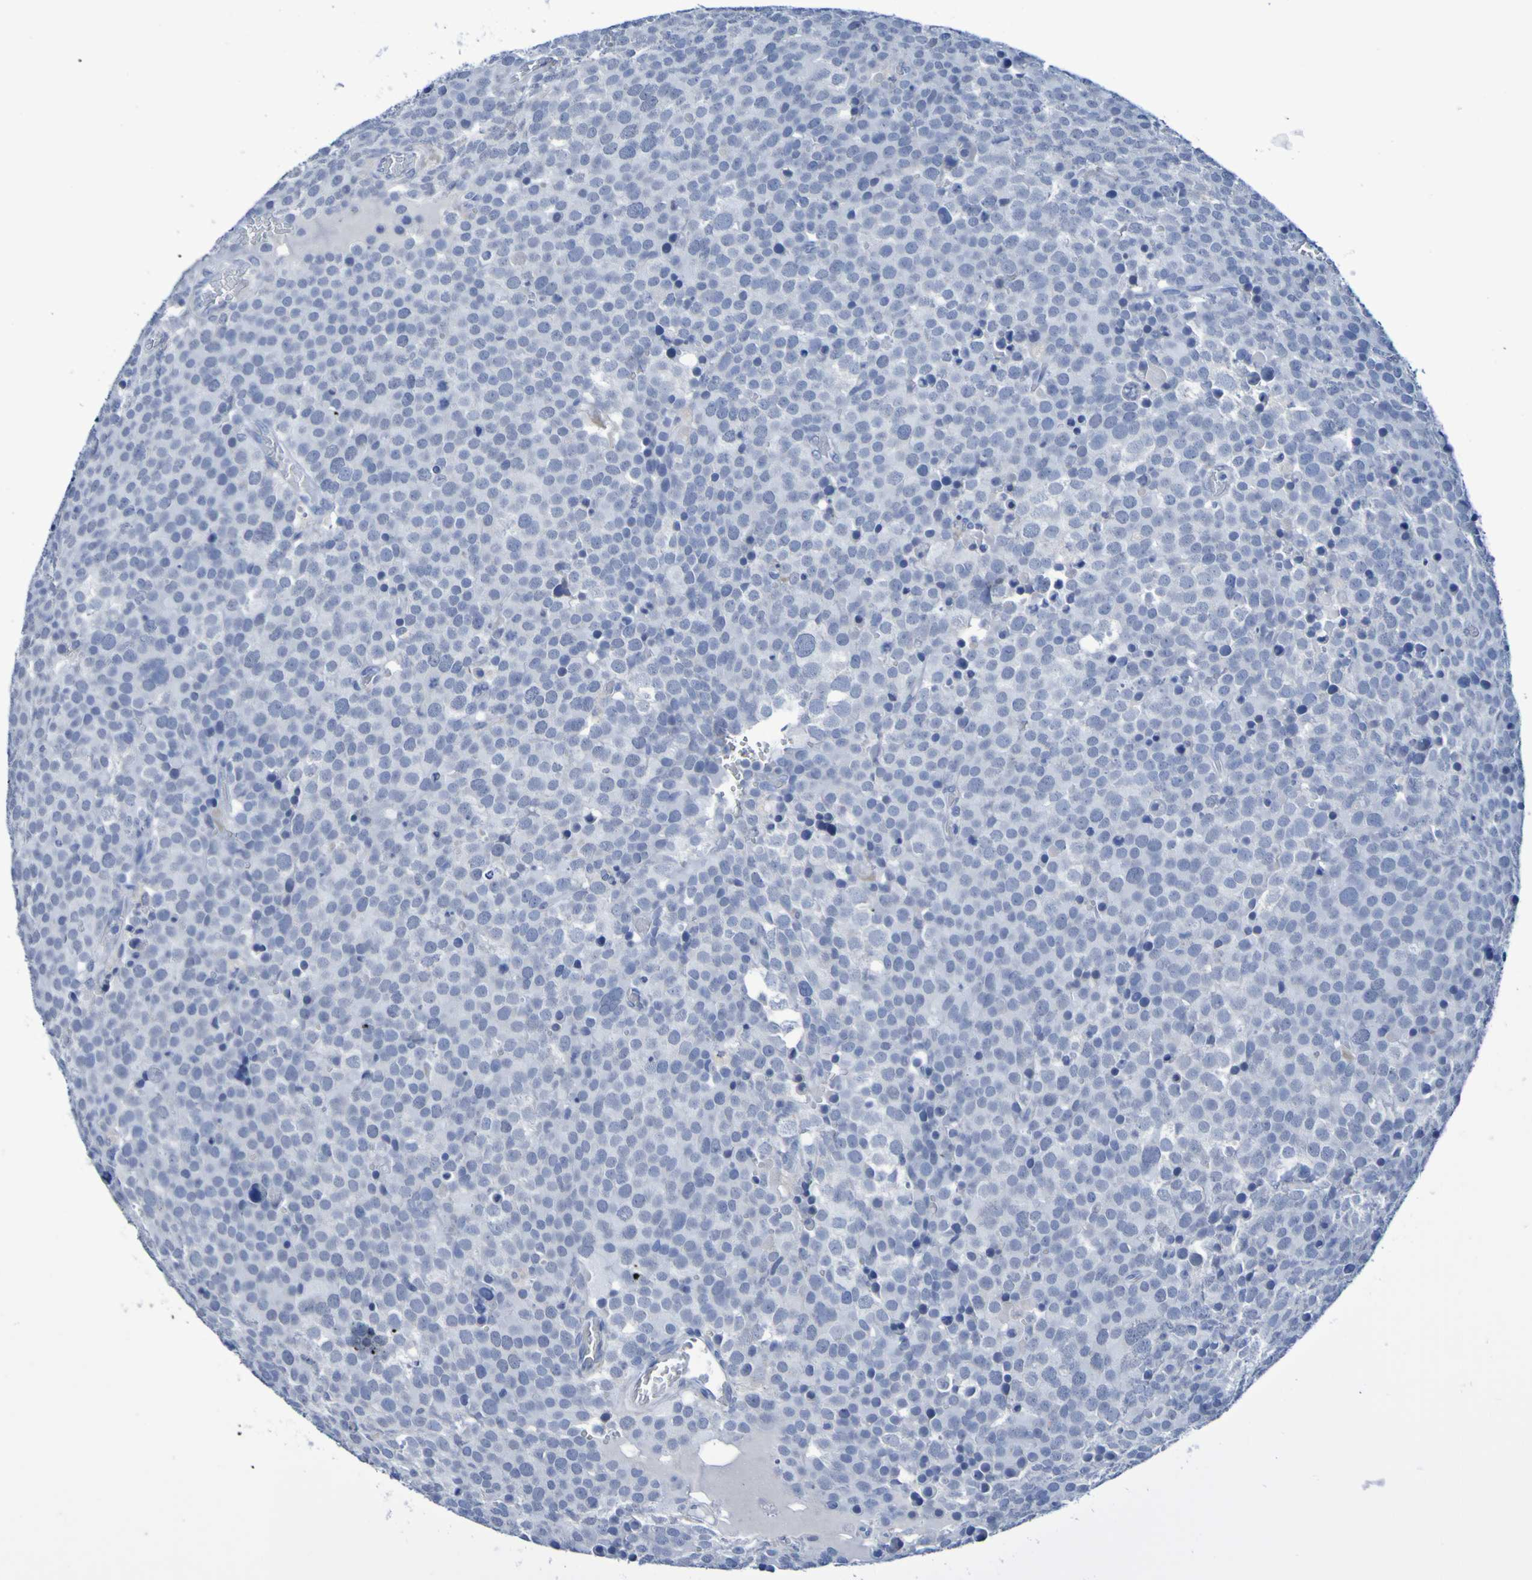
{"staining": {"intensity": "negative", "quantity": "none", "location": "none"}, "tissue": "testis cancer", "cell_type": "Tumor cells", "image_type": "cancer", "snomed": [{"axis": "morphology", "description": "Seminoma, NOS"}, {"axis": "topography", "description": "Testis"}], "caption": "A high-resolution photomicrograph shows immunohistochemistry staining of testis seminoma, which exhibits no significant staining in tumor cells. (Brightfield microscopy of DAB (3,3'-diaminobenzidine) IHC at high magnification).", "gene": "SGCB", "patient": {"sex": "male", "age": 71}}